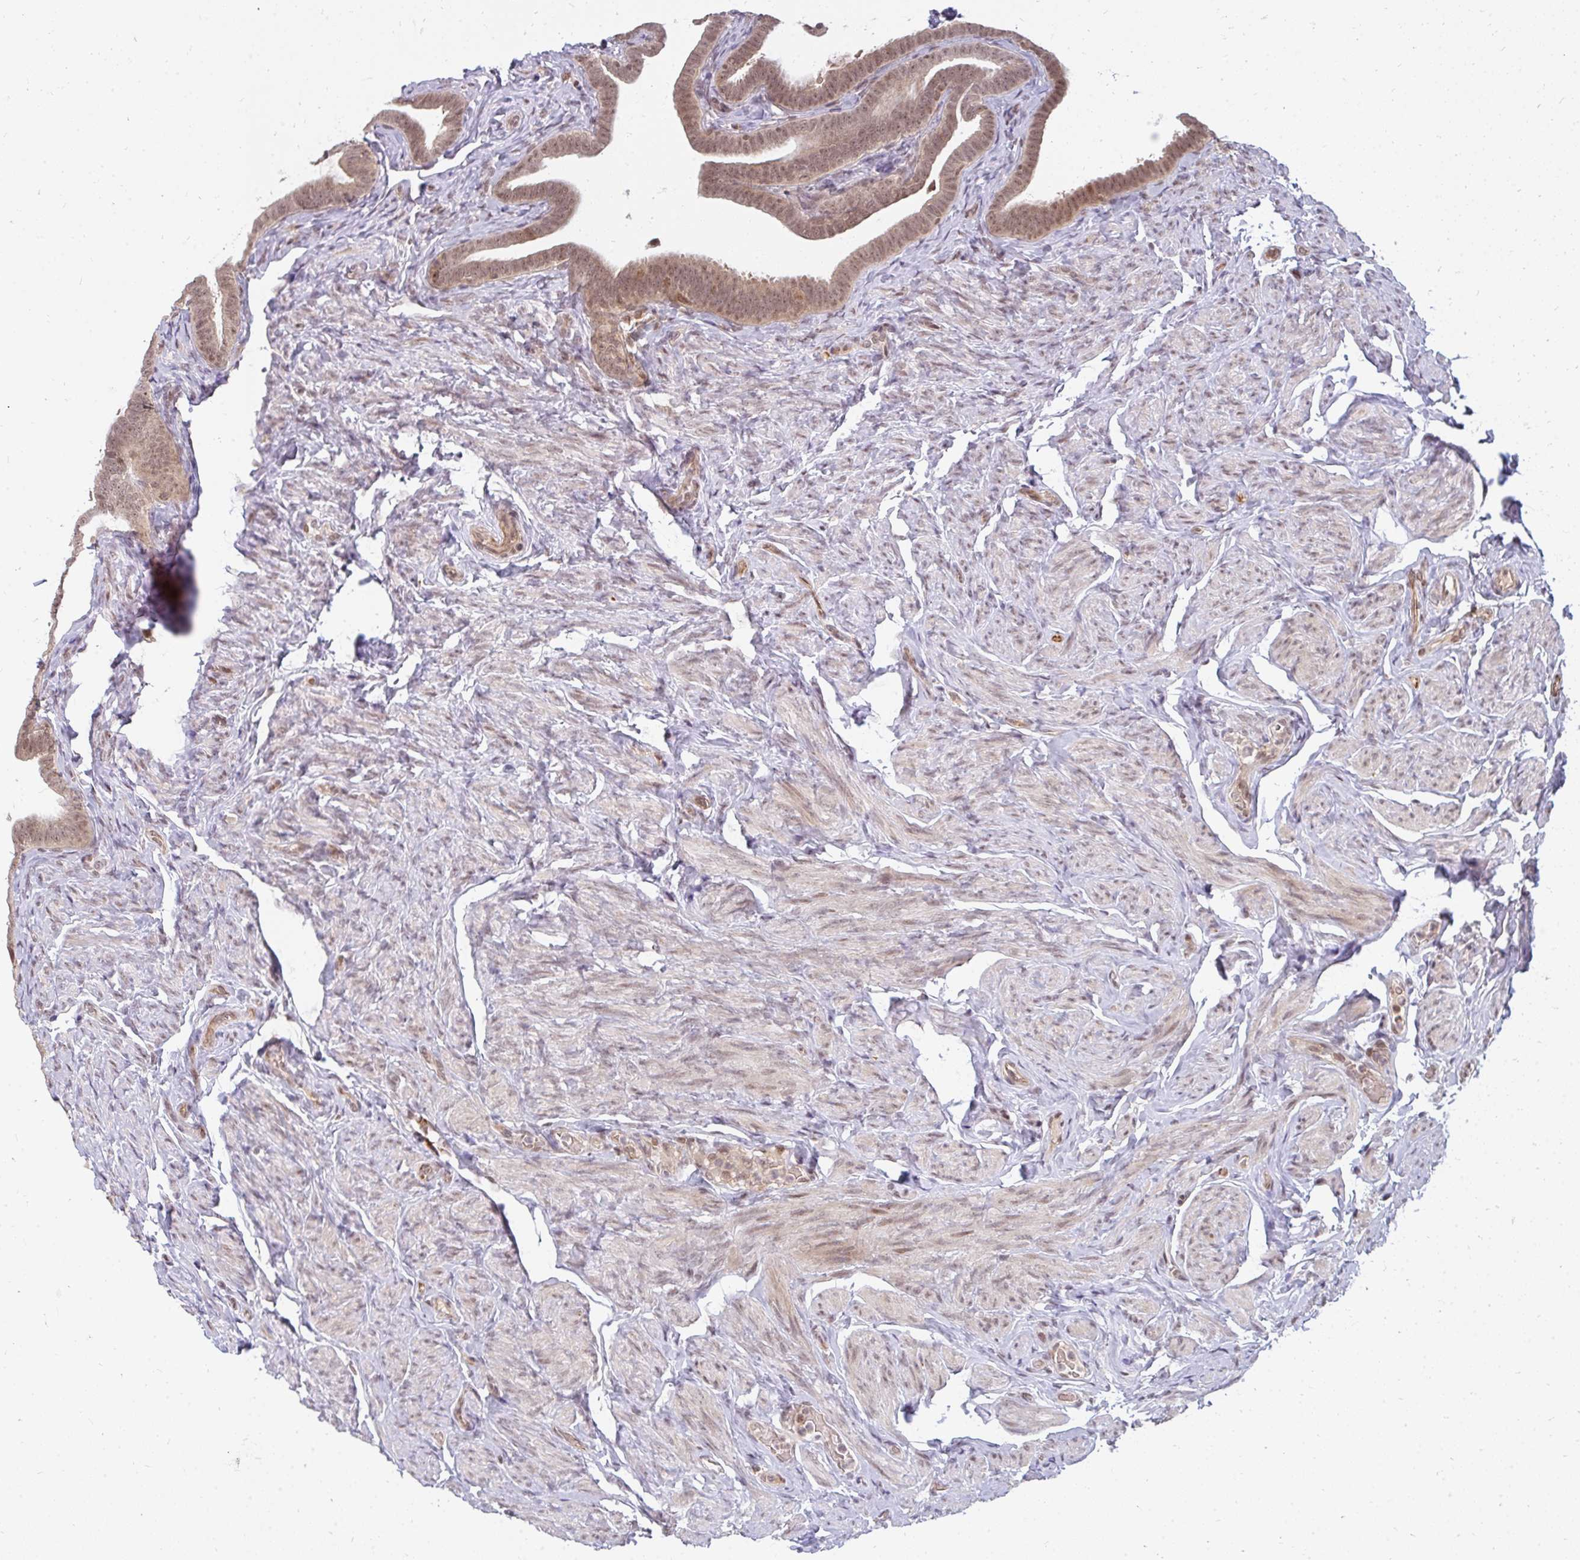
{"staining": {"intensity": "moderate", "quantity": ">75%", "location": "cytoplasmic/membranous,nuclear"}, "tissue": "fallopian tube", "cell_type": "Glandular cells", "image_type": "normal", "snomed": [{"axis": "morphology", "description": "Normal tissue, NOS"}, {"axis": "topography", "description": "Fallopian tube"}], "caption": "IHC image of normal fallopian tube: fallopian tube stained using immunohistochemistry (IHC) exhibits medium levels of moderate protein expression localized specifically in the cytoplasmic/membranous,nuclear of glandular cells, appearing as a cytoplasmic/membranous,nuclear brown color.", "gene": "GTF3C6", "patient": {"sex": "female", "age": 69}}